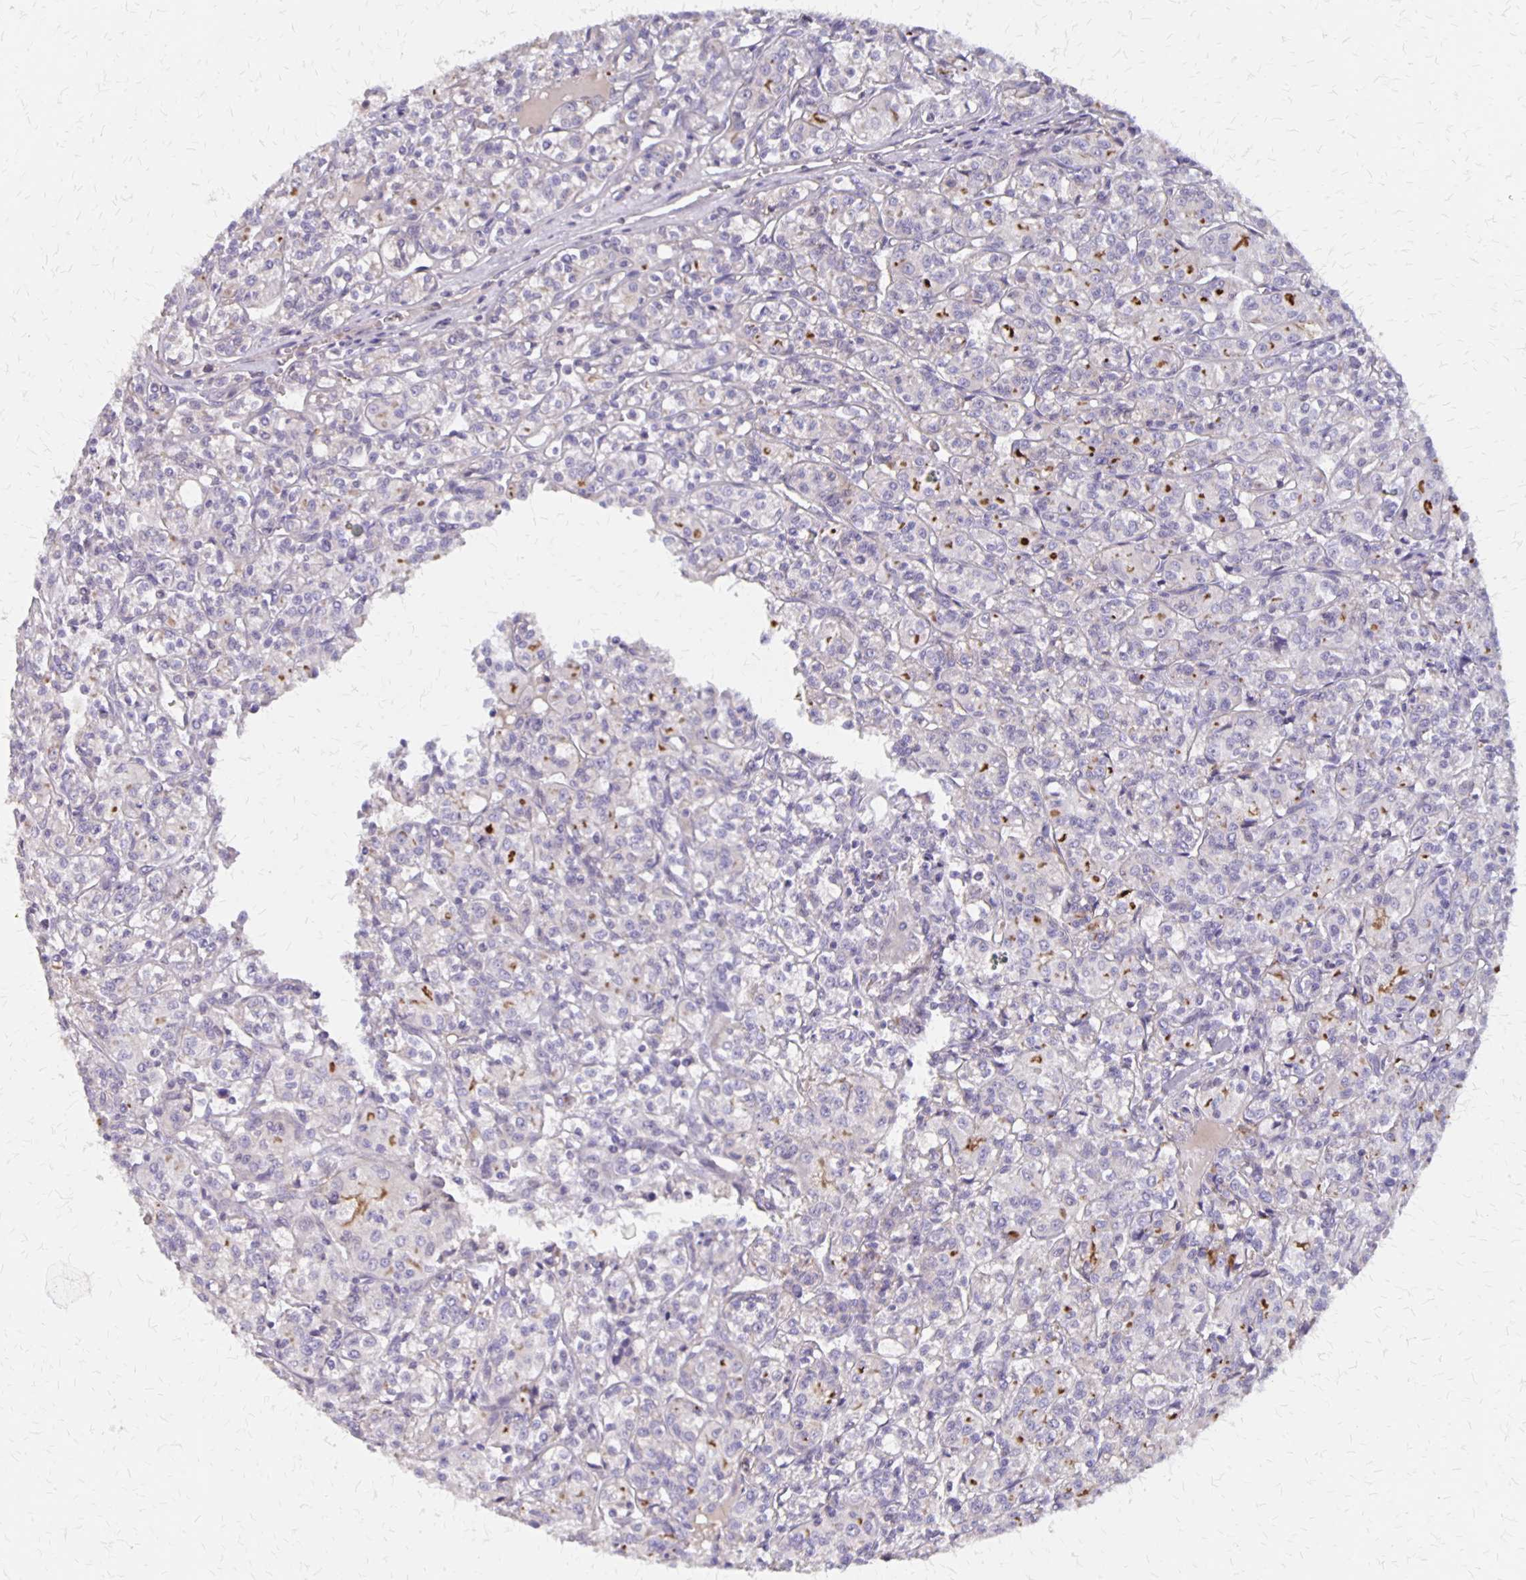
{"staining": {"intensity": "negative", "quantity": "none", "location": "none"}, "tissue": "renal cancer", "cell_type": "Tumor cells", "image_type": "cancer", "snomed": [{"axis": "morphology", "description": "Adenocarcinoma, NOS"}, {"axis": "topography", "description": "Kidney"}], "caption": "An image of human renal adenocarcinoma is negative for staining in tumor cells.", "gene": "NOG", "patient": {"sex": "male", "age": 36}}